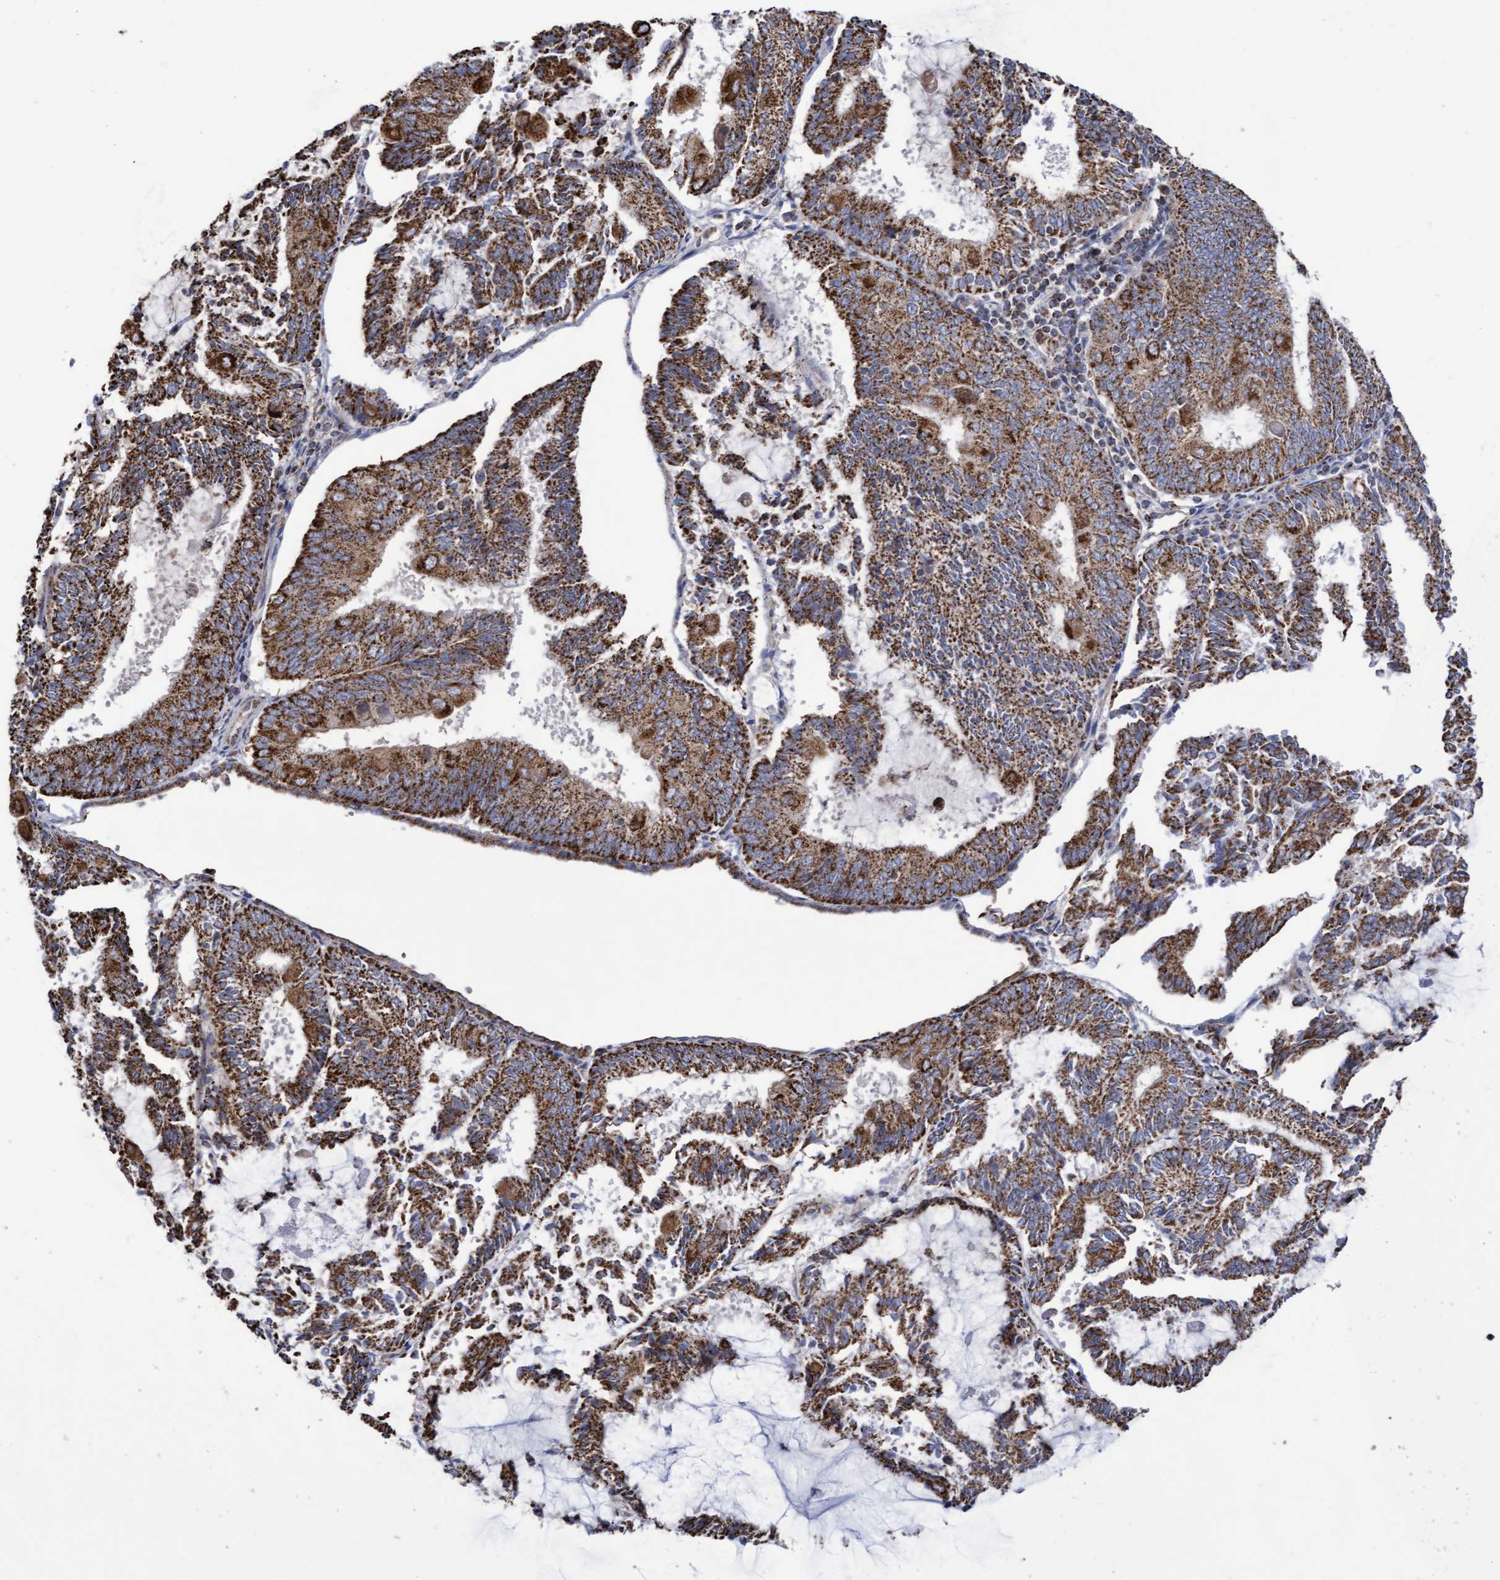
{"staining": {"intensity": "strong", "quantity": ">75%", "location": "cytoplasmic/membranous"}, "tissue": "endometrial cancer", "cell_type": "Tumor cells", "image_type": "cancer", "snomed": [{"axis": "morphology", "description": "Adenocarcinoma, NOS"}, {"axis": "topography", "description": "Endometrium"}], "caption": "The immunohistochemical stain highlights strong cytoplasmic/membranous expression in tumor cells of adenocarcinoma (endometrial) tissue.", "gene": "COBL", "patient": {"sex": "female", "age": 81}}